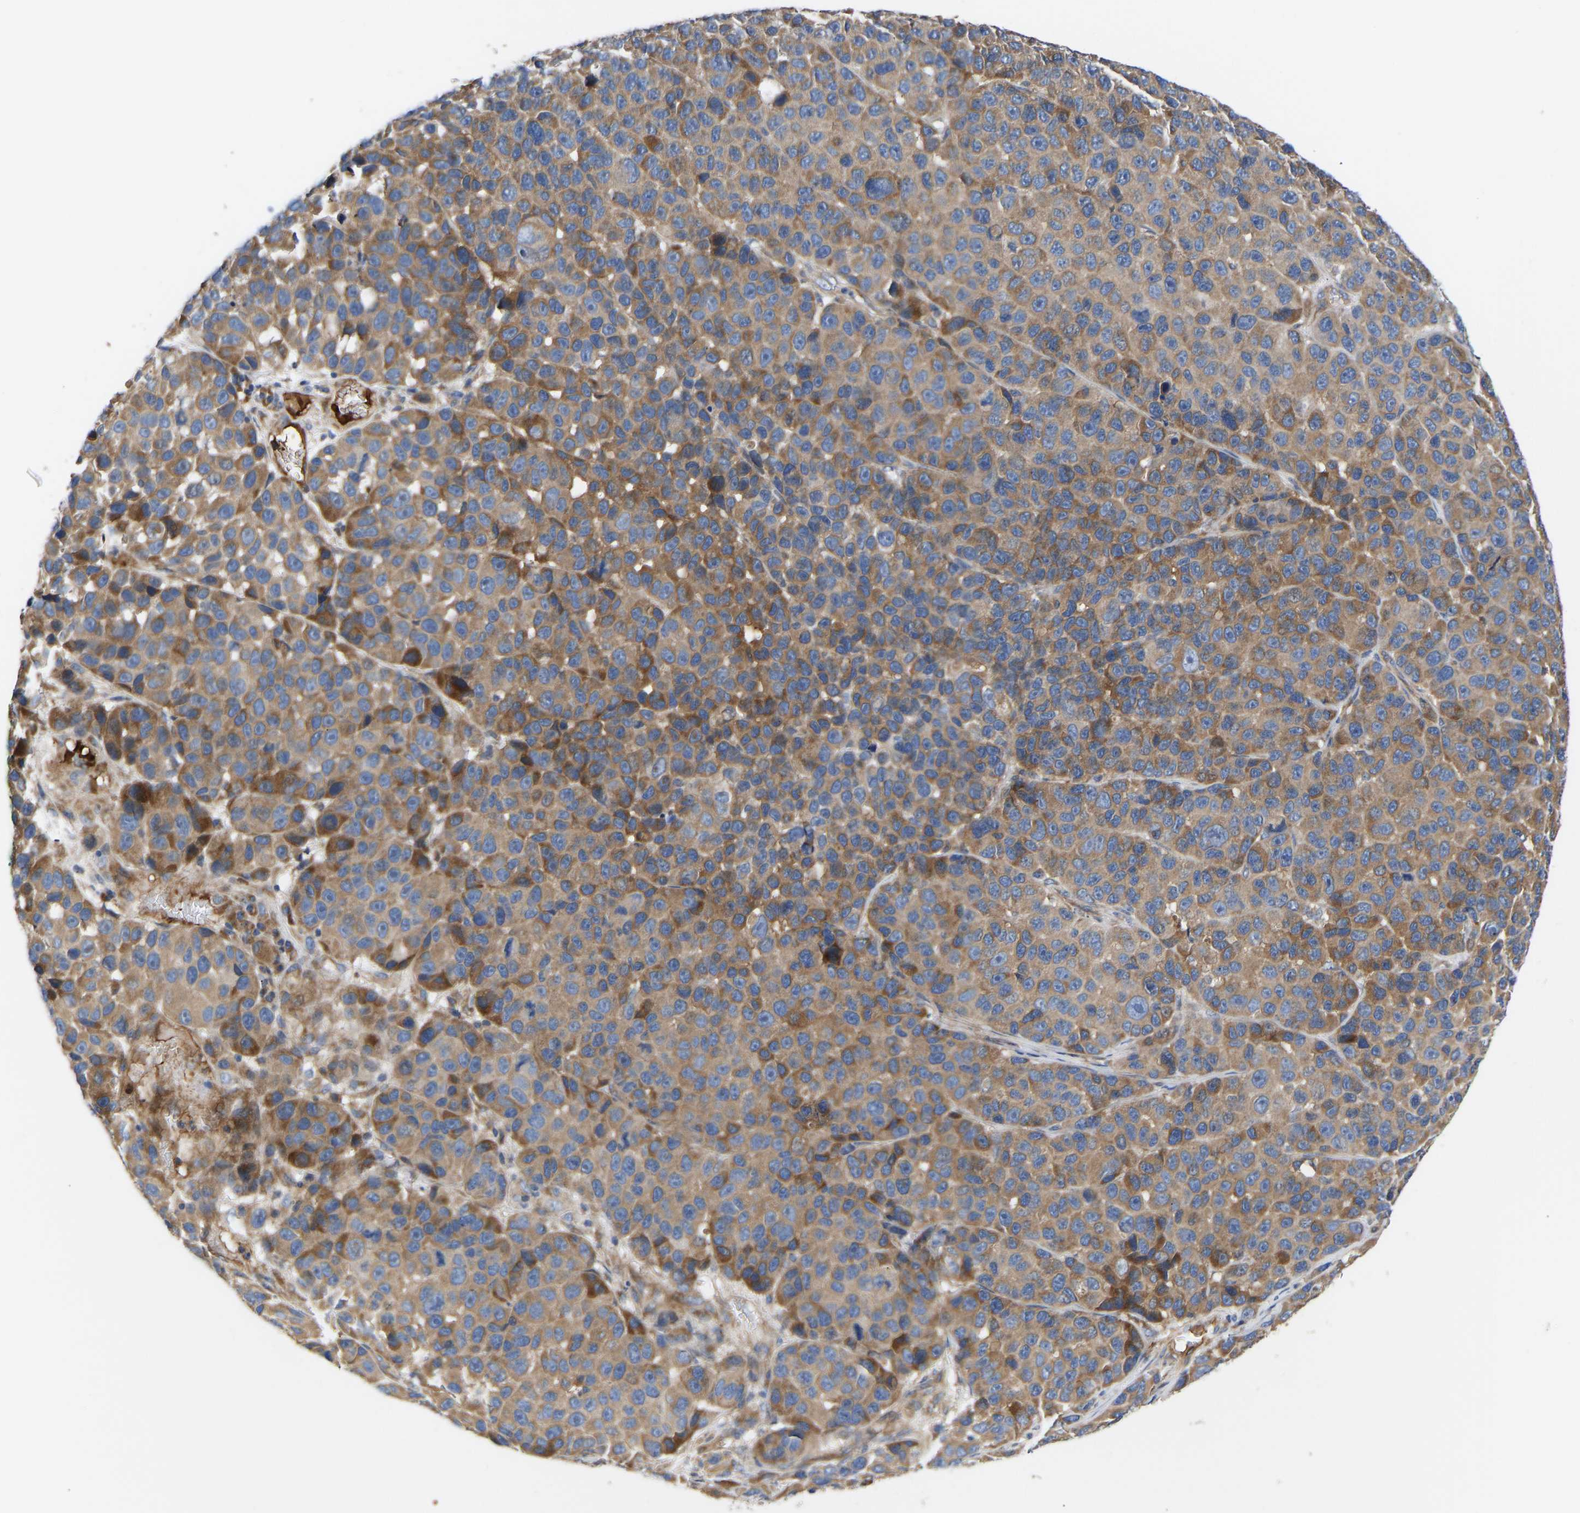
{"staining": {"intensity": "moderate", "quantity": ">75%", "location": "cytoplasmic/membranous"}, "tissue": "melanoma", "cell_type": "Tumor cells", "image_type": "cancer", "snomed": [{"axis": "morphology", "description": "Malignant melanoma, NOS"}, {"axis": "topography", "description": "Skin"}], "caption": "IHC photomicrograph of neoplastic tissue: human malignant melanoma stained using immunohistochemistry (IHC) shows medium levels of moderate protein expression localized specifically in the cytoplasmic/membranous of tumor cells, appearing as a cytoplasmic/membranous brown color.", "gene": "AIMP2", "patient": {"sex": "male", "age": 53}}